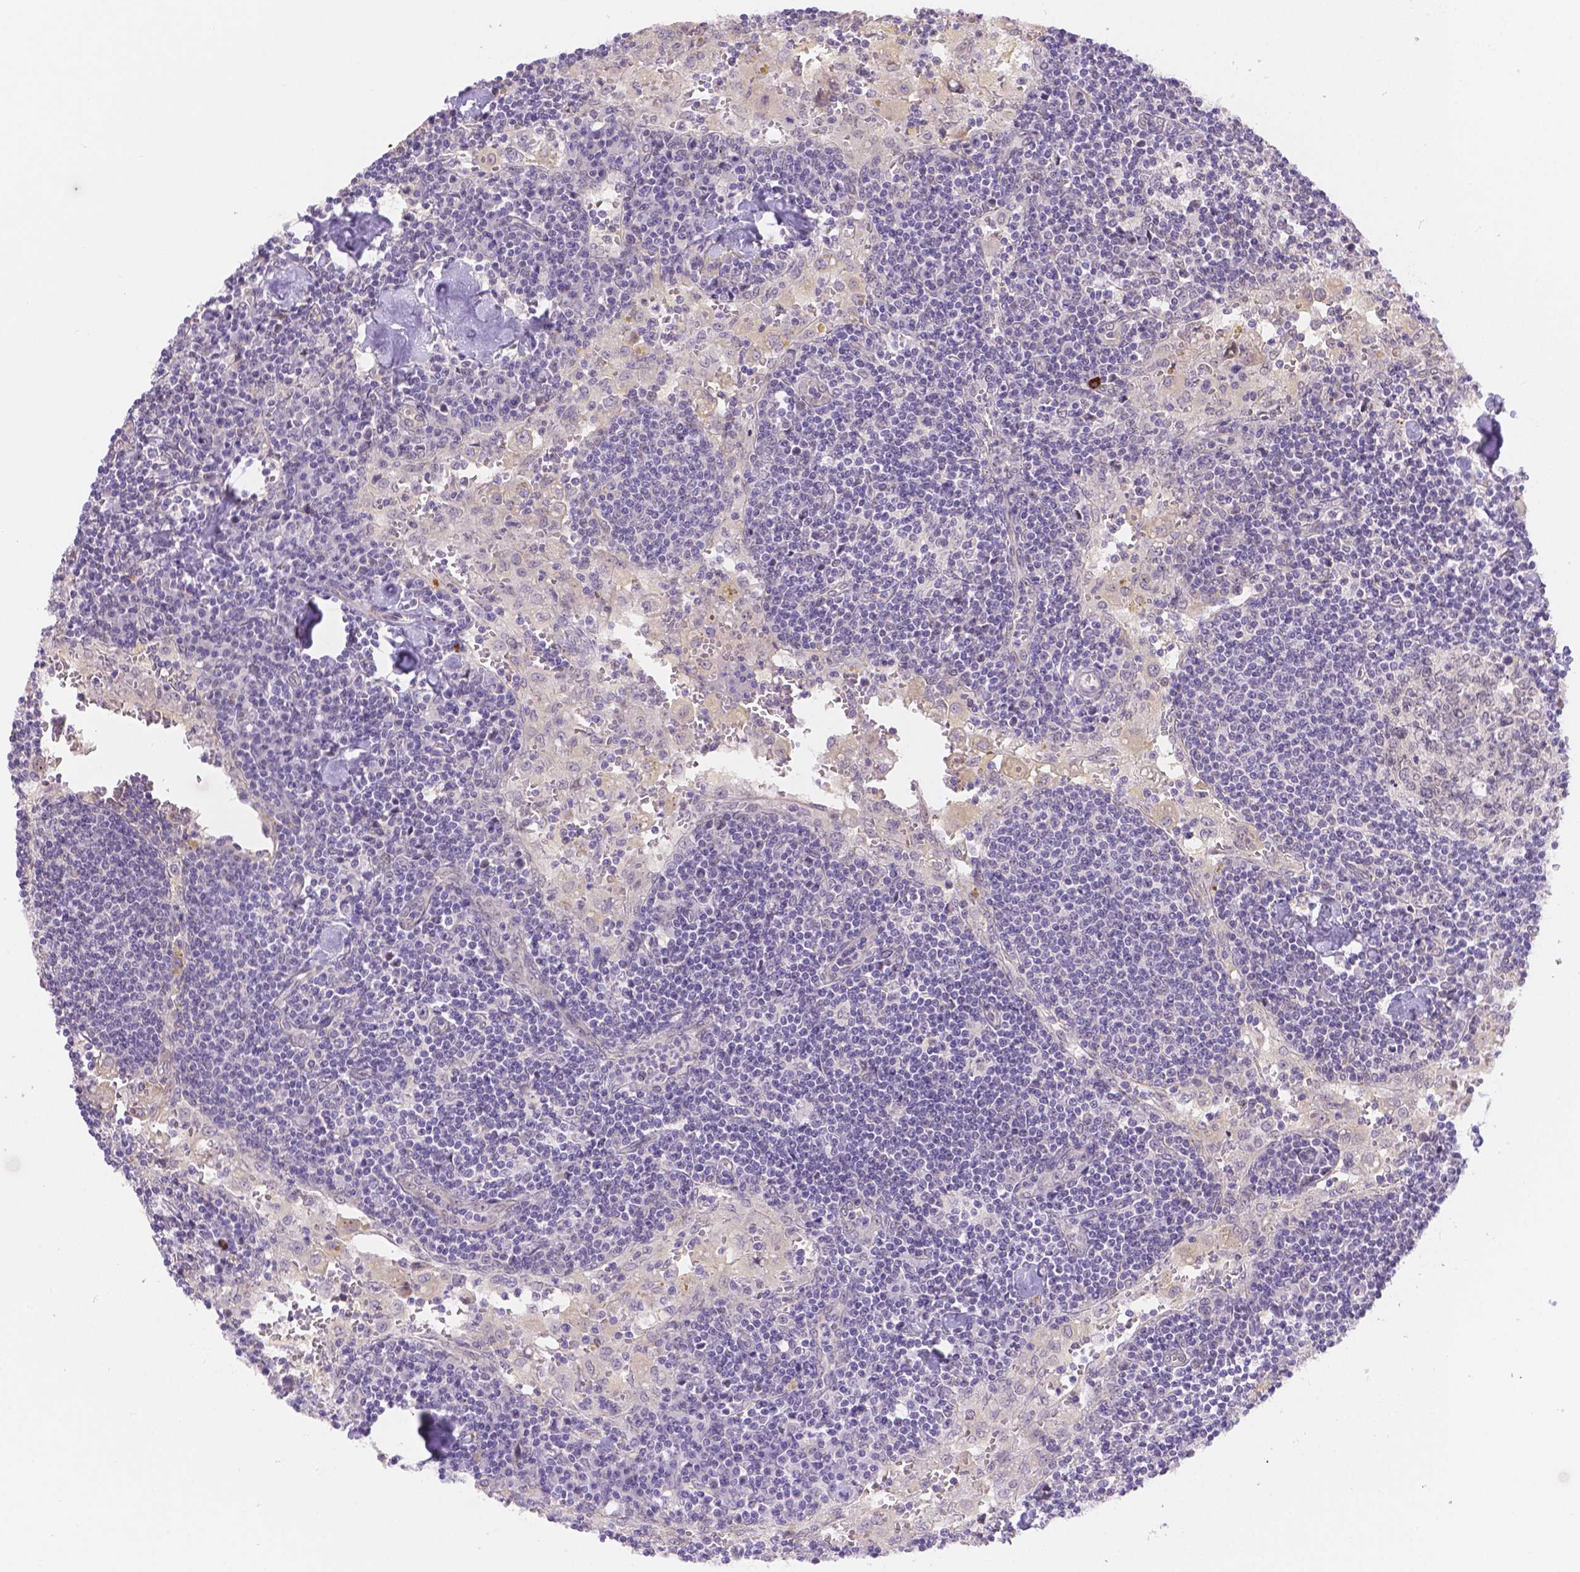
{"staining": {"intensity": "negative", "quantity": "none", "location": "none"}, "tissue": "lymph node", "cell_type": "Germinal center cells", "image_type": "normal", "snomed": [{"axis": "morphology", "description": "Normal tissue, NOS"}, {"axis": "topography", "description": "Lymph node"}], "caption": "High magnification brightfield microscopy of normal lymph node stained with DAB (brown) and counterstained with hematoxylin (blue): germinal center cells show no significant staining. (Brightfield microscopy of DAB (3,3'-diaminobenzidine) IHC at high magnification).", "gene": "NXPE2", "patient": {"sex": "male", "age": 55}}